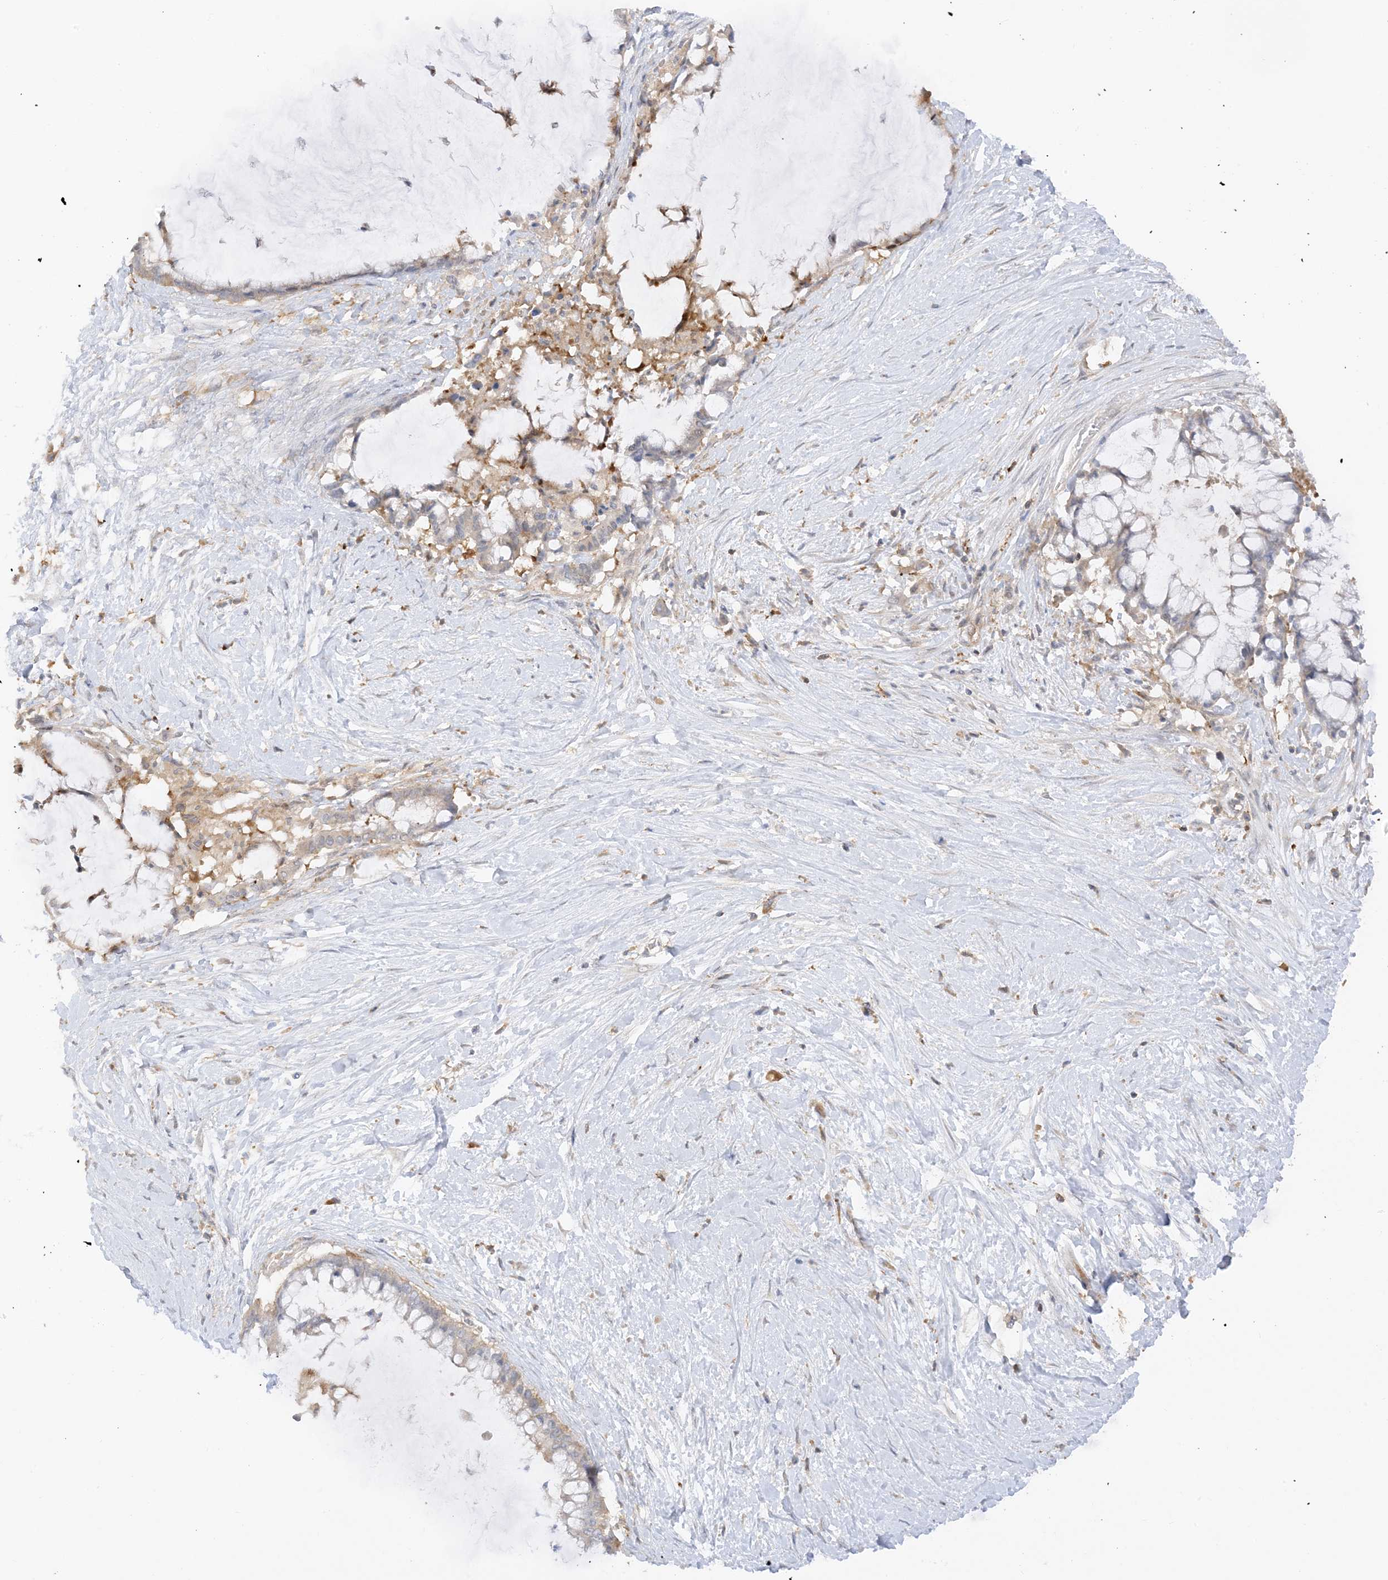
{"staining": {"intensity": "weak", "quantity": "25%-75%", "location": "cytoplasmic/membranous"}, "tissue": "pancreatic cancer", "cell_type": "Tumor cells", "image_type": "cancer", "snomed": [{"axis": "morphology", "description": "Adenocarcinoma, NOS"}, {"axis": "topography", "description": "Pancreas"}], "caption": "DAB immunohistochemical staining of pancreatic cancer (adenocarcinoma) demonstrates weak cytoplasmic/membranous protein positivity in about 25%-75% of tumor cells.", "gene": "PHACTR2", "patient": {"sex": "male", "age": 41}}